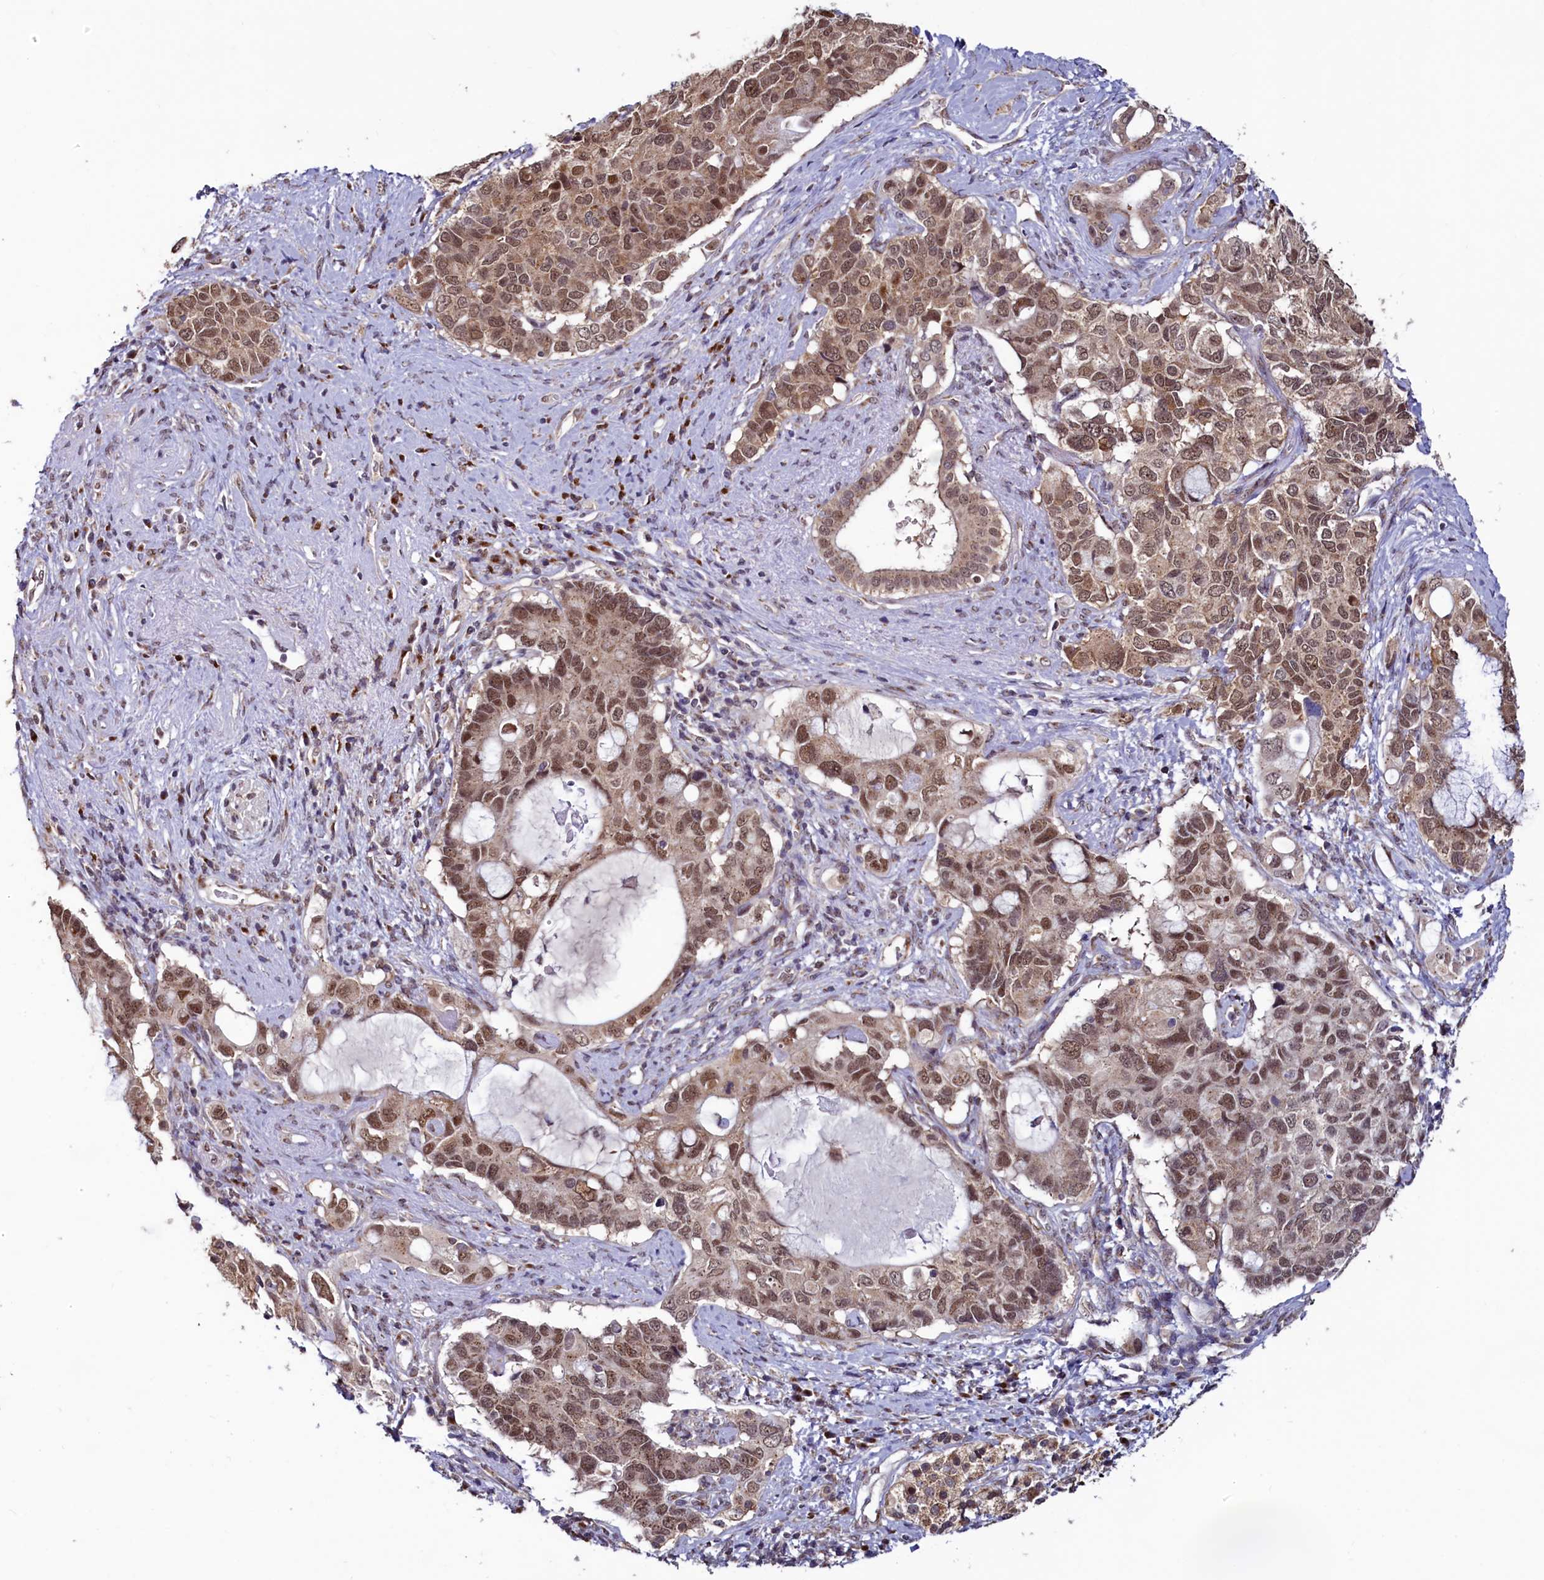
{"staining": {"intensity": "moderate", "quantity": ">75%", "location": "cytoplasmic/membranous,nuclear"}, "tissue": "pancreatic cancer", "cell_type": "Tumor cells", "image_type": "cancer", "snomed": [{"axis": "morphology", "description": "Adenocarcinoma, NOS"}, {"axis": "topography", "description": "Pancreas"}], "caption": "An image of human pancreatic adenocarcinoma stained for a protein shows moderate cytoplasmic/membranous and nuclear brown staining in tumor cells. (IHC, brightfield microscopy, high magnification).", "gene": "SEC24C", "patient": {"sex": "female", "age": 56}}